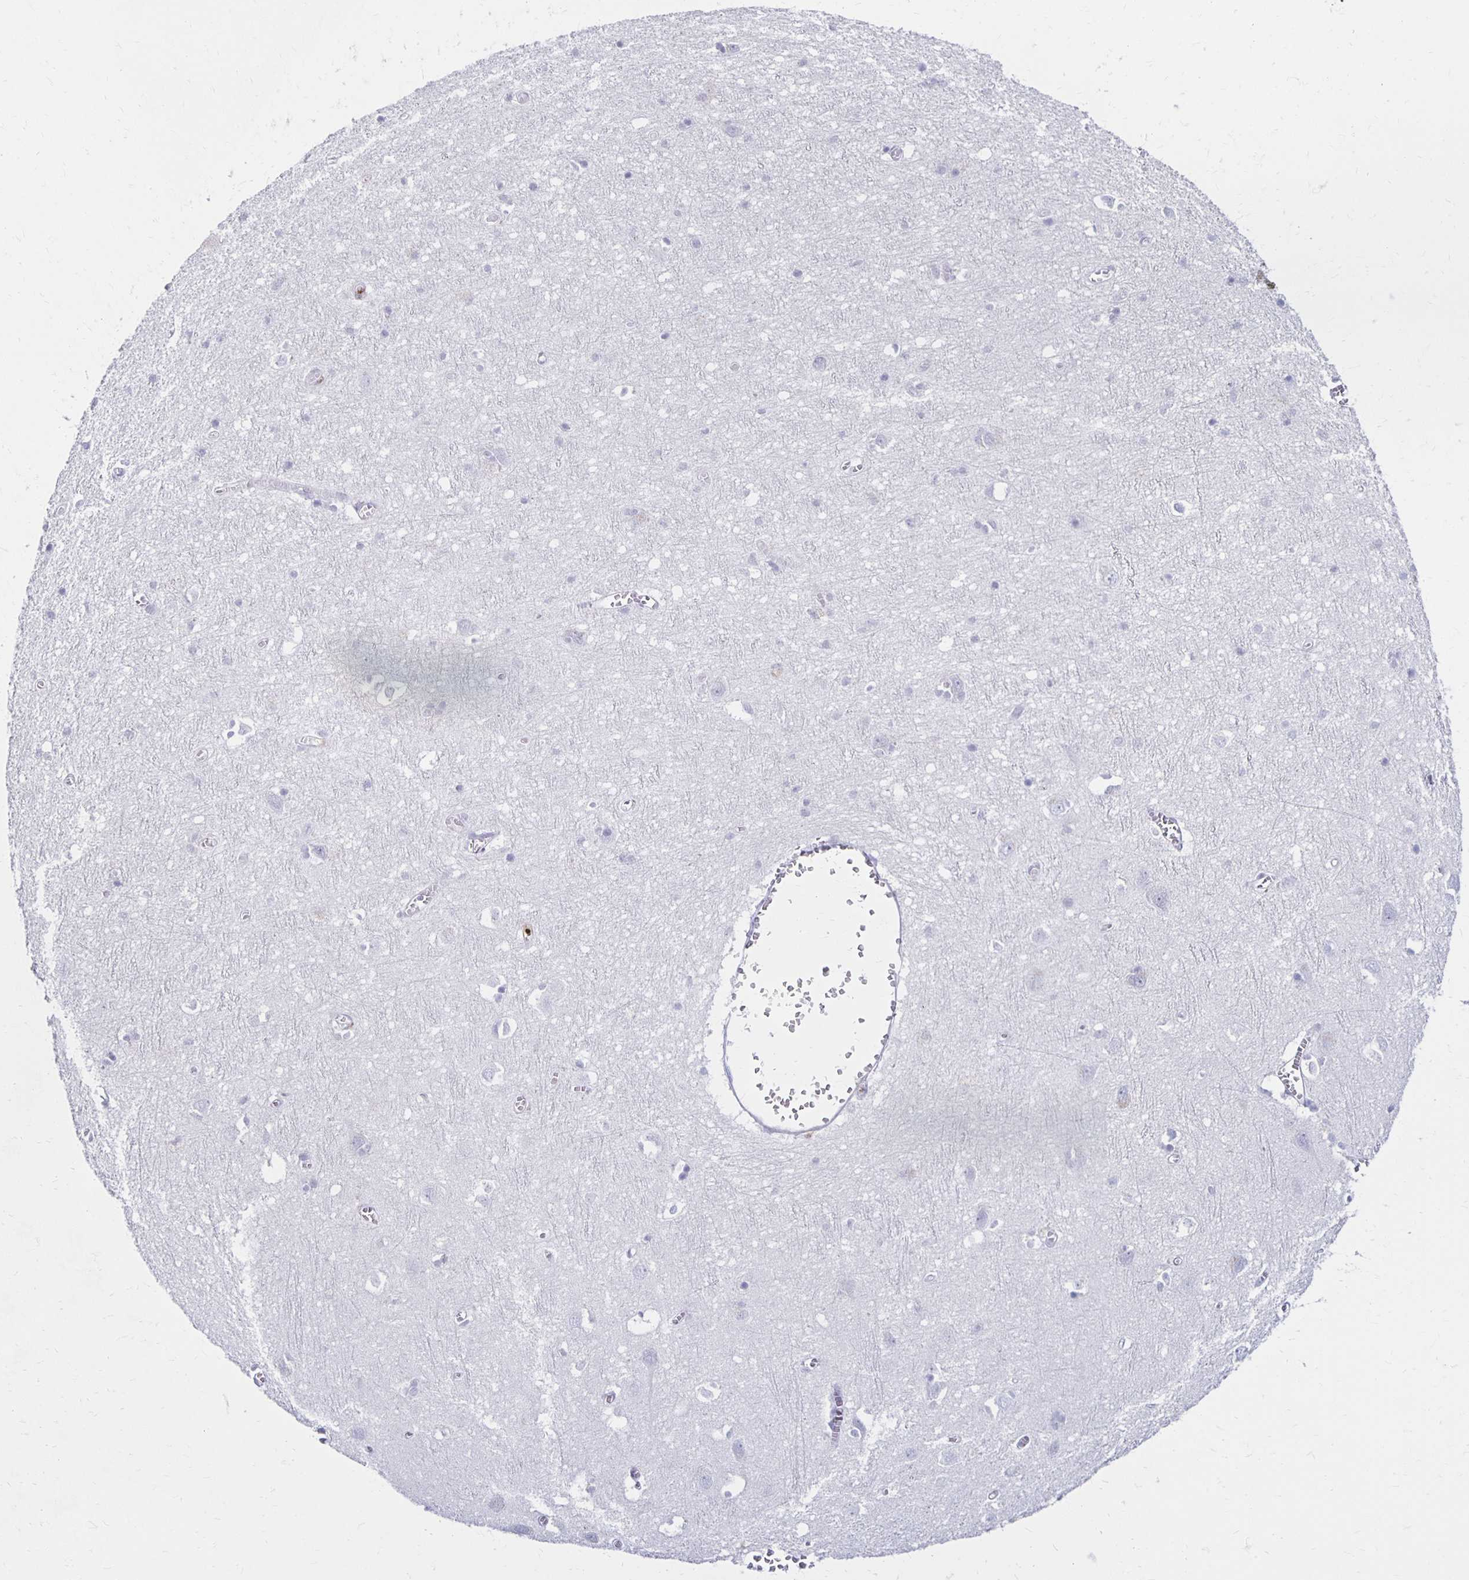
{"staining": {"intensity": "negative", "quantity": "none", "location": "none"}, "tissue": "cerebral cortex", "cell_type": "Endothelial cells", "image_type": "normal", "snomed": [{"axis": "morphology", "description": "Normal tissue, NOS"}, {"axis": "topography", "description": "Cerebral cortex"}], "caption": "This is an immunohistochemistry (IHC) image of benign cerebral cortex. There is no expression in endothelial cells.", "gene": "CCL21", "patient": {"sex": "male", "age": 70}}